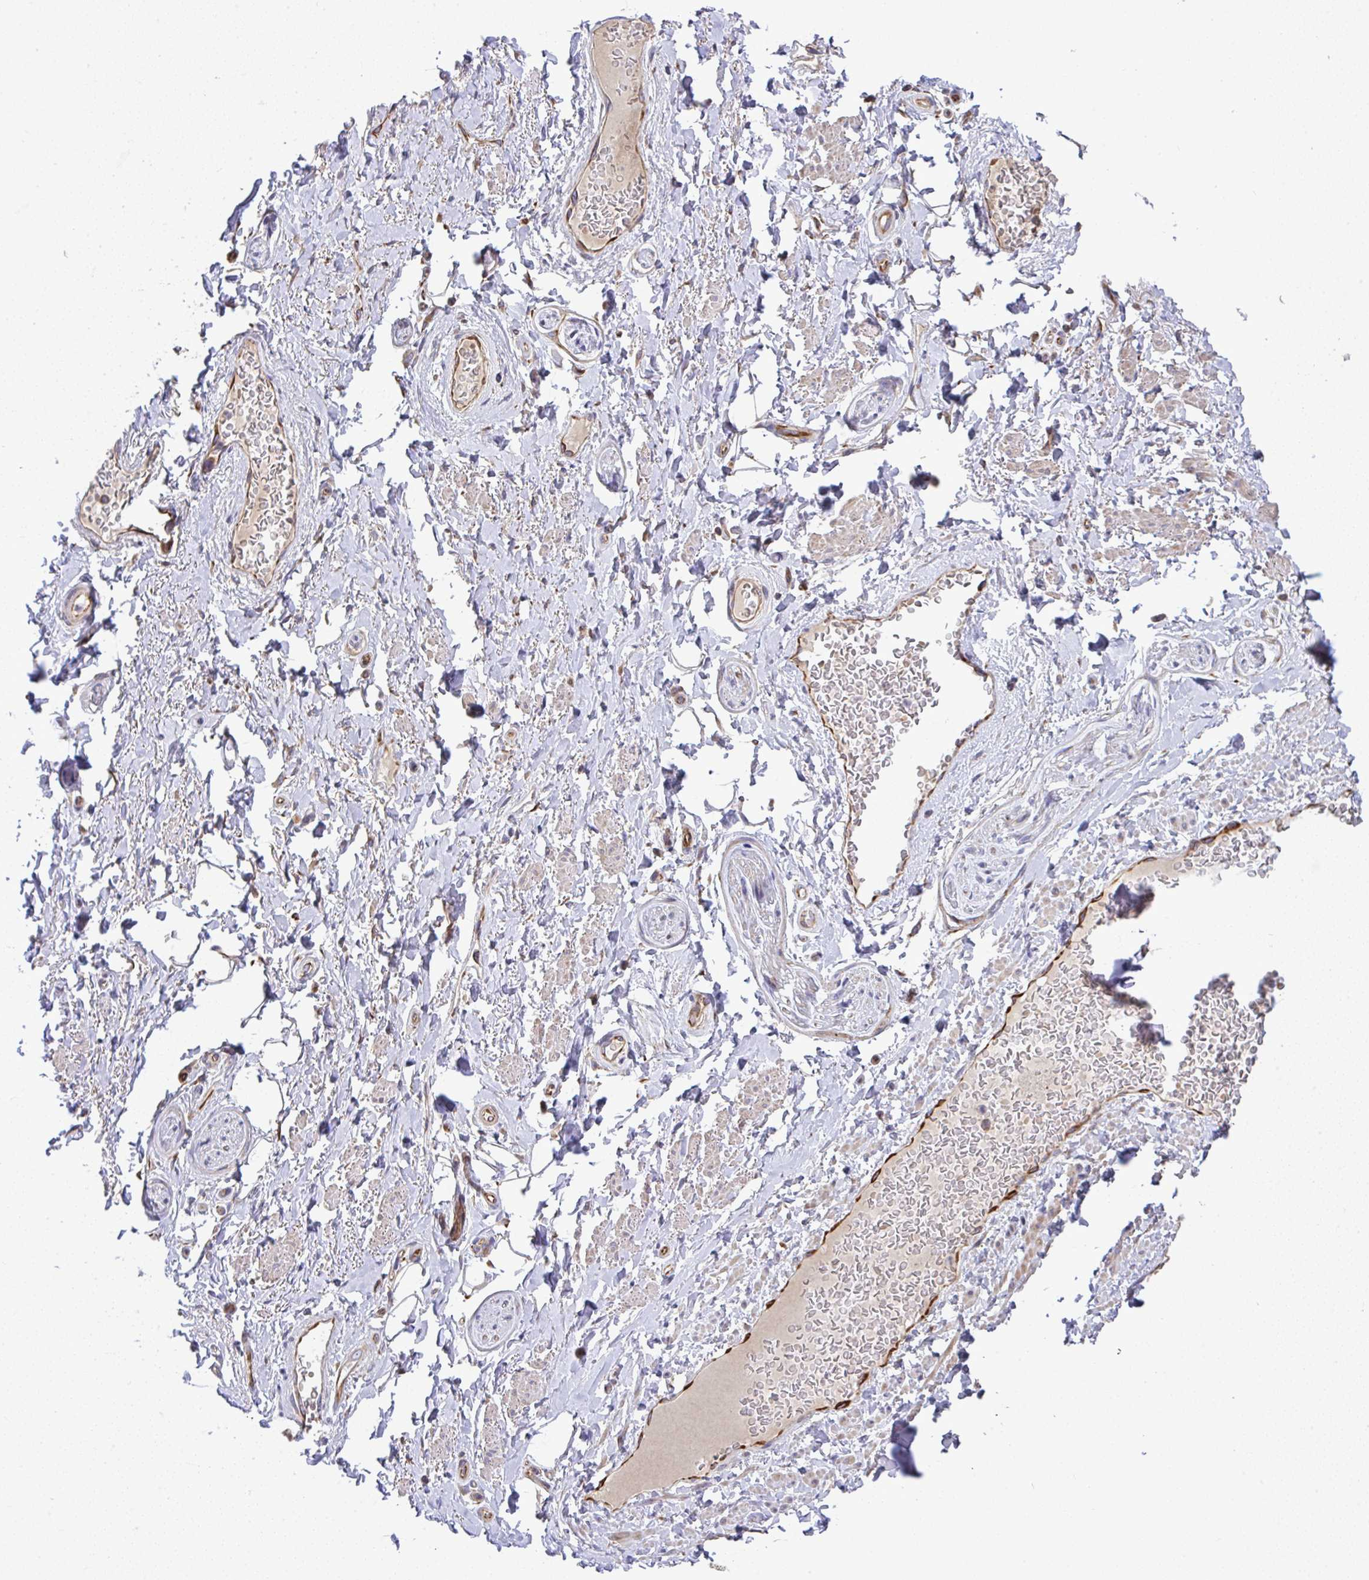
{"staining": {"intensity": "negative", "quantity": "none", "location": "none"}, "tissue": "adipose tissue", "cell_type": "Adipocytes", "image_type": "normal", "snomed": [{"axis": "morphology", "description": "Normal tissue, NOS"}, {"axis": "topography", "description": "Peripheral nerve tissue"}], "caption": "Immunohistochemistry (IHC) histopathology image of benign human adipose tissue stained for a protein (brown), which displays no positivity in adipocytes.", "gene": "GRID2", "patient": {"sex": "male", "age": 51}}